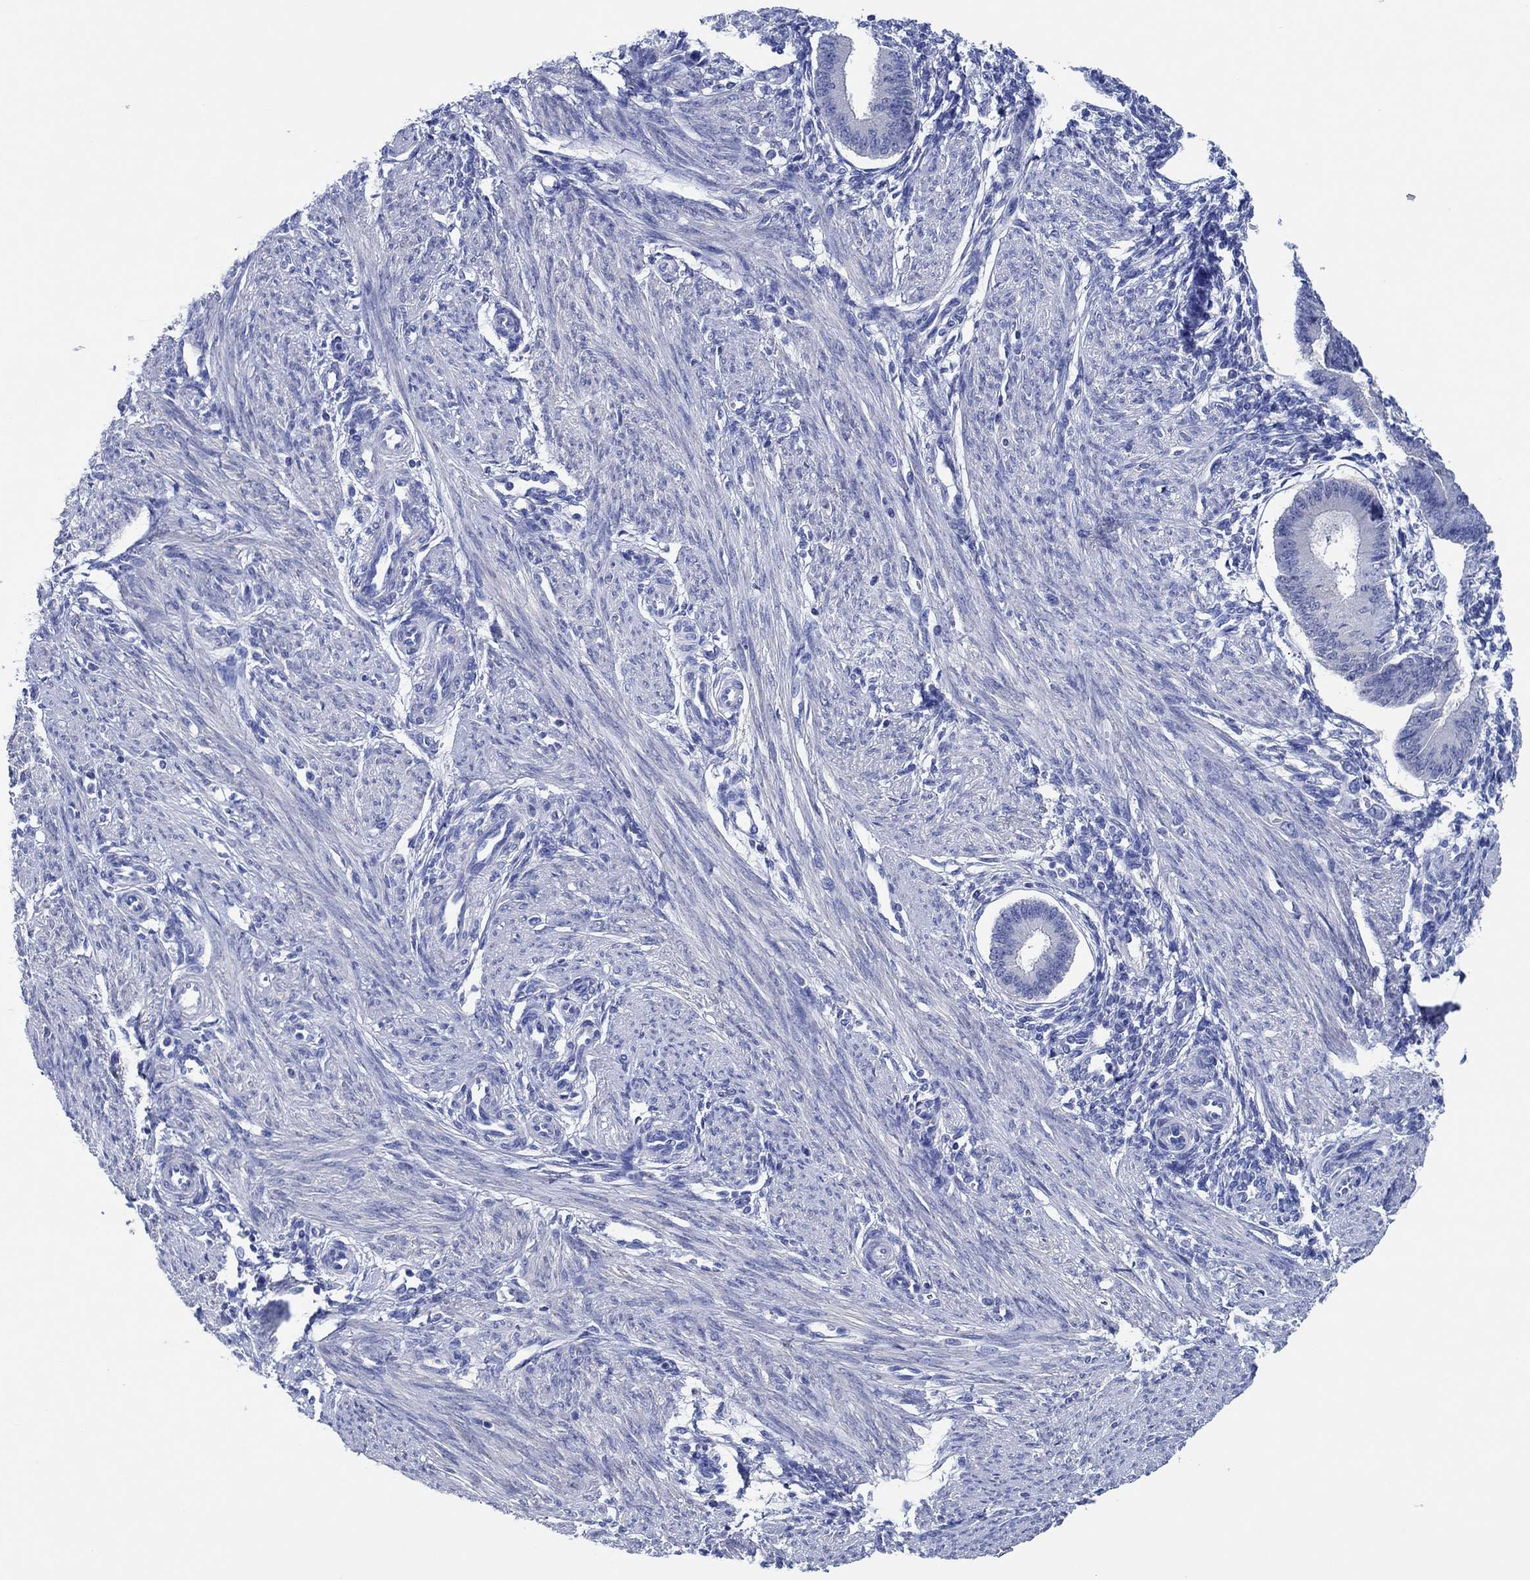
{"staining": {"intensity": "negative", "quantity": "none", "location": "none"}, "tissue": "endometrium", "cell_type": "Cells in endometrial stroma", "image_type": "normal", "snomed": [{"axis": "morphology", "description": "Normal tissue, NOS"}, {"axis": "topography", "description": "Endometrium"}], "caption": "Cells in endometrial stroma are negative for brown protein staining in benign endometrium. (DAB (3,3'-diaminobenzidine) immunohistochemistry, high magnification).", "gene": "CPNE6", "patient": {"sex": "female", "age": 39}}